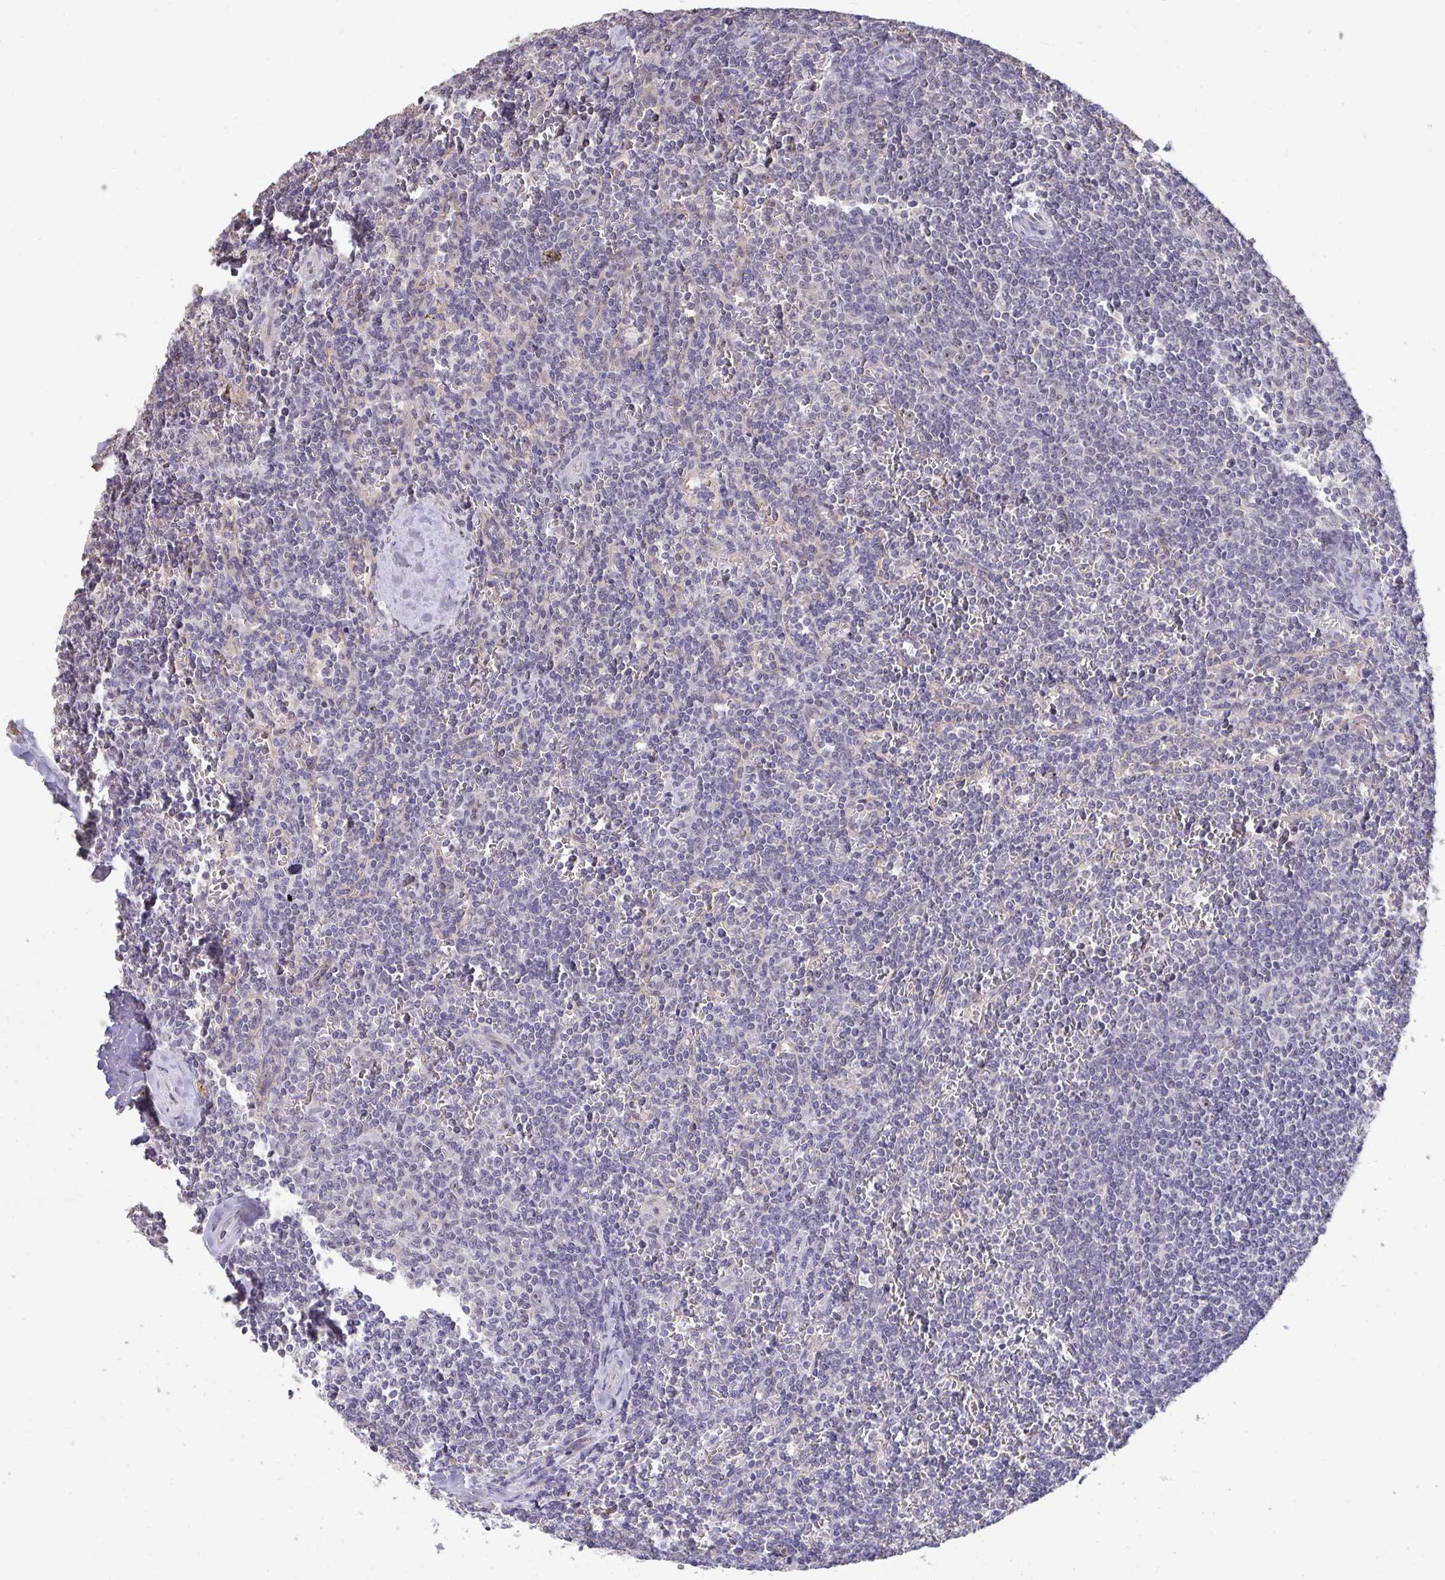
{"staining": {"intensity": "negative", "quantity": "none", "location": "none"}, "tissue": "lymphoma", "cell_type": "Tumor cells", "image_type": "cancer", "snomed": [{"axis": "morphology", "description": "Malignant lymphoma, non-Hodgkin's type, Low grade"}, {"axis": "topography", "description": "Spleen"}], "caption": "IHC of human lymphoma demonstrates no expression in tumor cells.", "gene": "SENP3", "patient": {"sex": "male", "age": 78}}